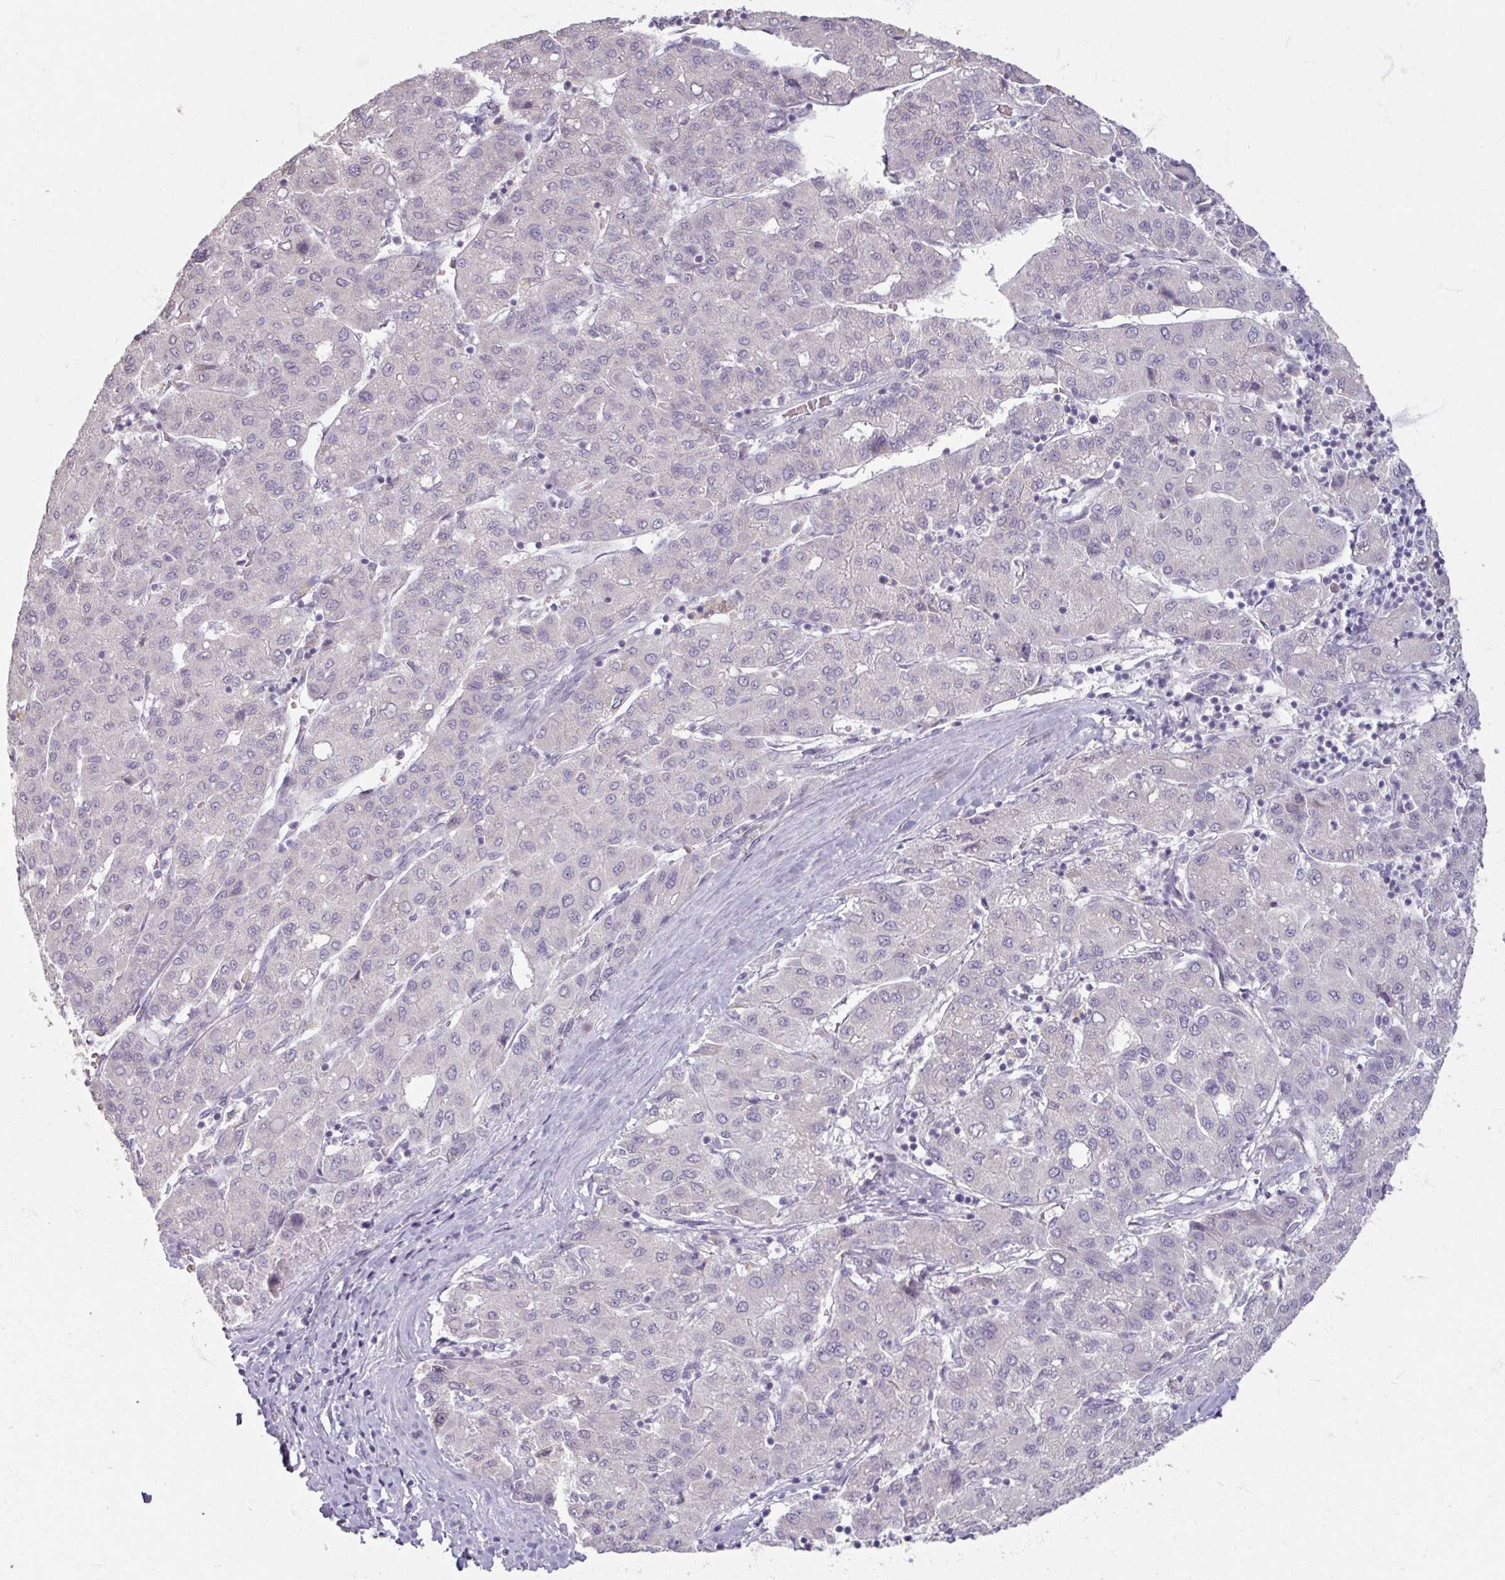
{"staining": {"intensity": "negative", "quantity": "none", "location": "none"}, "tissue": "liver cancer", "cell_type": "Tumor cells", "image_type": "cancer", "snomed": [{"axis": "morphology", "description": "Carcinoma, Hepatocellular, NOS"}, {"axis": "topography", "description": "Liver"}], "caption": "This is an immunohistochemistry (IHC) histopathology image of liver cancer. There is no positivity in tumor cells.", "gene": "SOX11", "patient": {"sex": "male", "age": 65}}